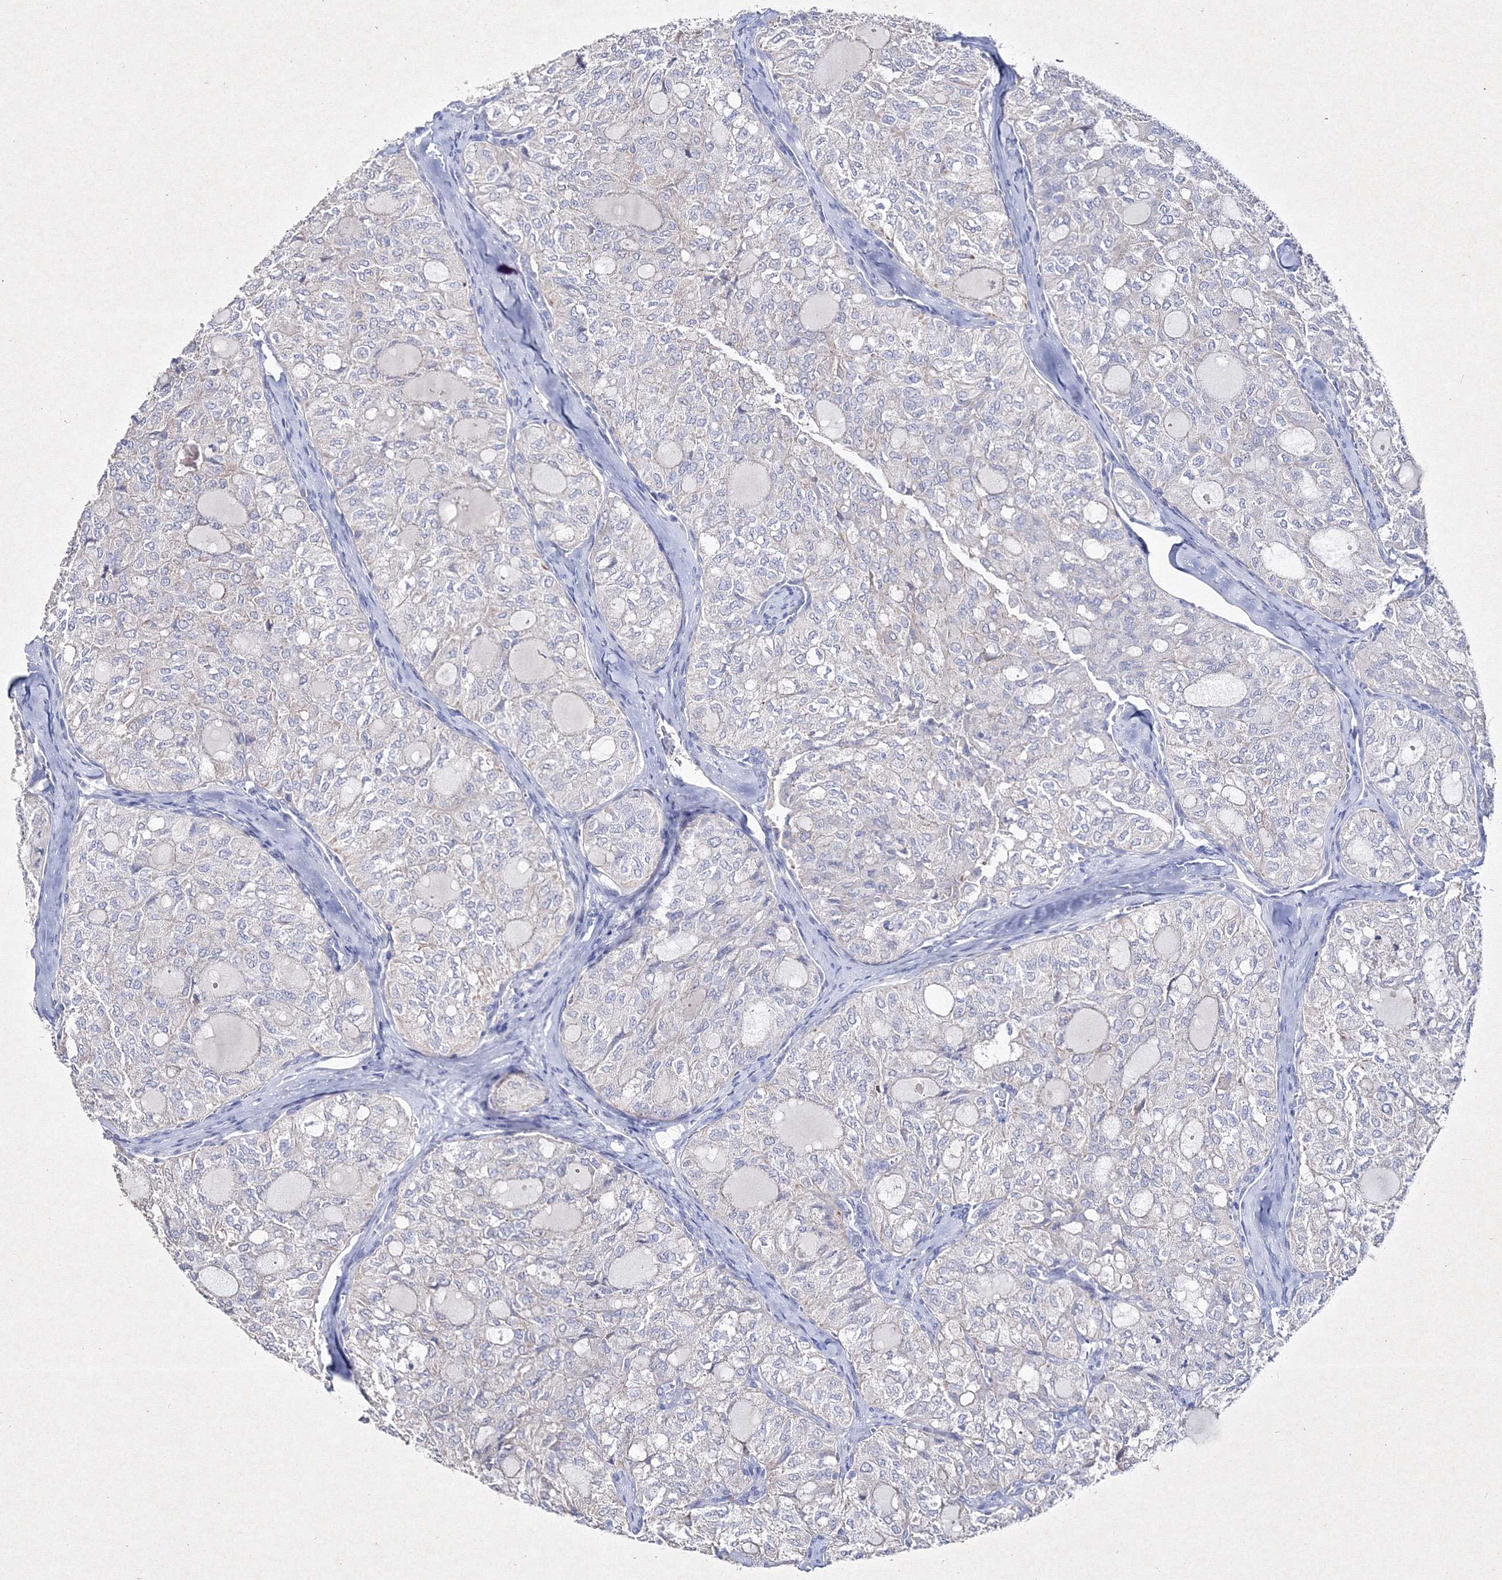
{"staining": {"intensity": "negative", "quantity": "none", "location": "none"}, "tissue": "thyroid cancer", "cell_type": "Tumor cells", "image_type": "cancer", "snomed": [{"axis": "morphology", "description": "Follicular adenoma carcinoma, NOS"}, {"axis": "topography", "description": "Thyroid gland"}], "caption": "Thyroid cancer (follicular adenoma carcinoma) was stained to show a protein in brown. There is no significant staining in tumor cells.", "gene": "SMIM29", "patient": {"sex": "male", "age": 75}}